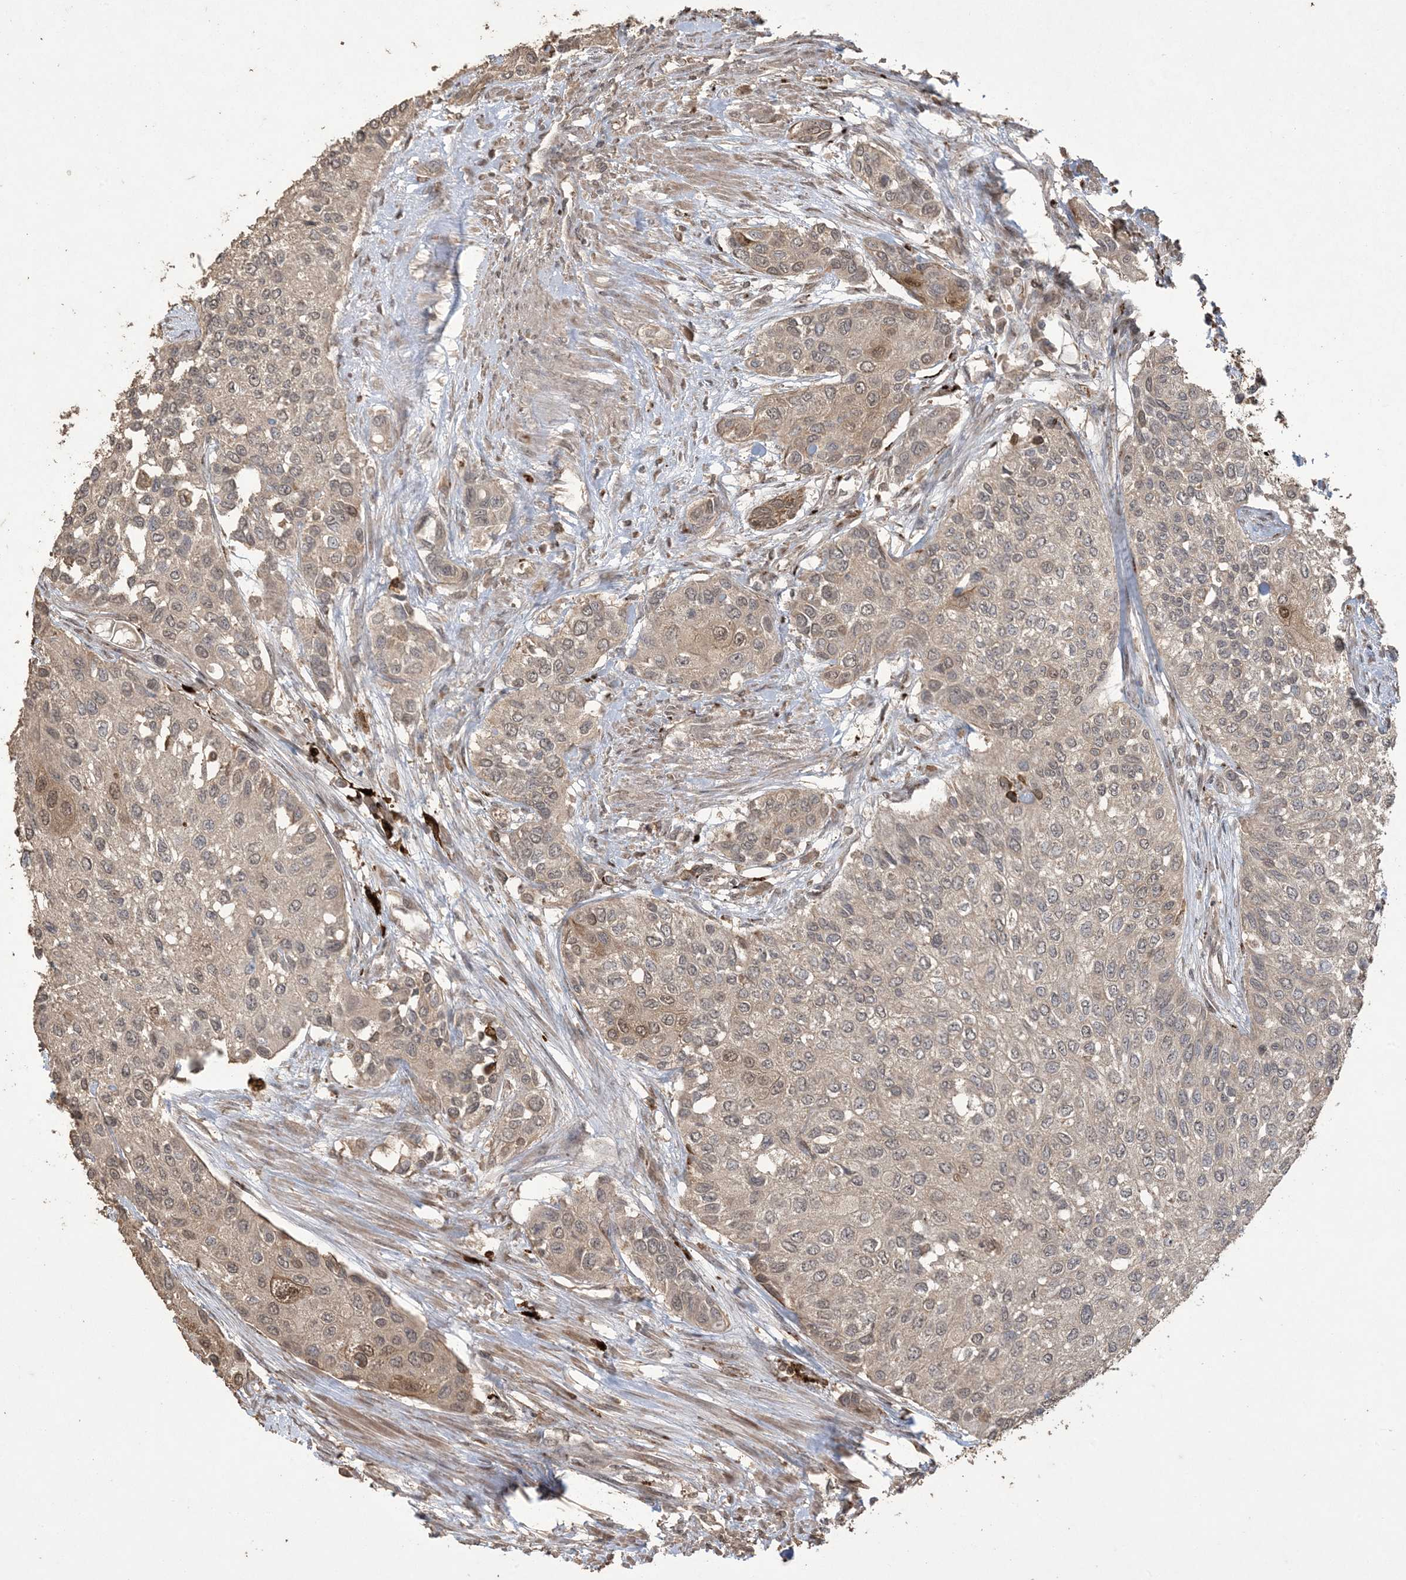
{"staining": {"intensity": "weak", "quantity": "<25%", "location": "cytoplasmic/membranous"}, "tissue": "urothelial cancer", "cell_type": "Tumor cells", "image_type": "cancer", "snomed": [{"axis": "morphology", "description": "Normal tissue, NOS"}, {"axis": "morphology", "description": "Urothelial carcinoma, High grade"}, {"axis": "topography", "description": "Vascular tissue"}, {"axis": "topography", "description": "Urinary bladder"}], "caption": "This is an immunohistochemistry (IHC) photomicrograph of human urothelial cancer. There is no expression in tumor cells.", "gene": "EFCAB8", "patient": {"sex": "female", "age": 56}}